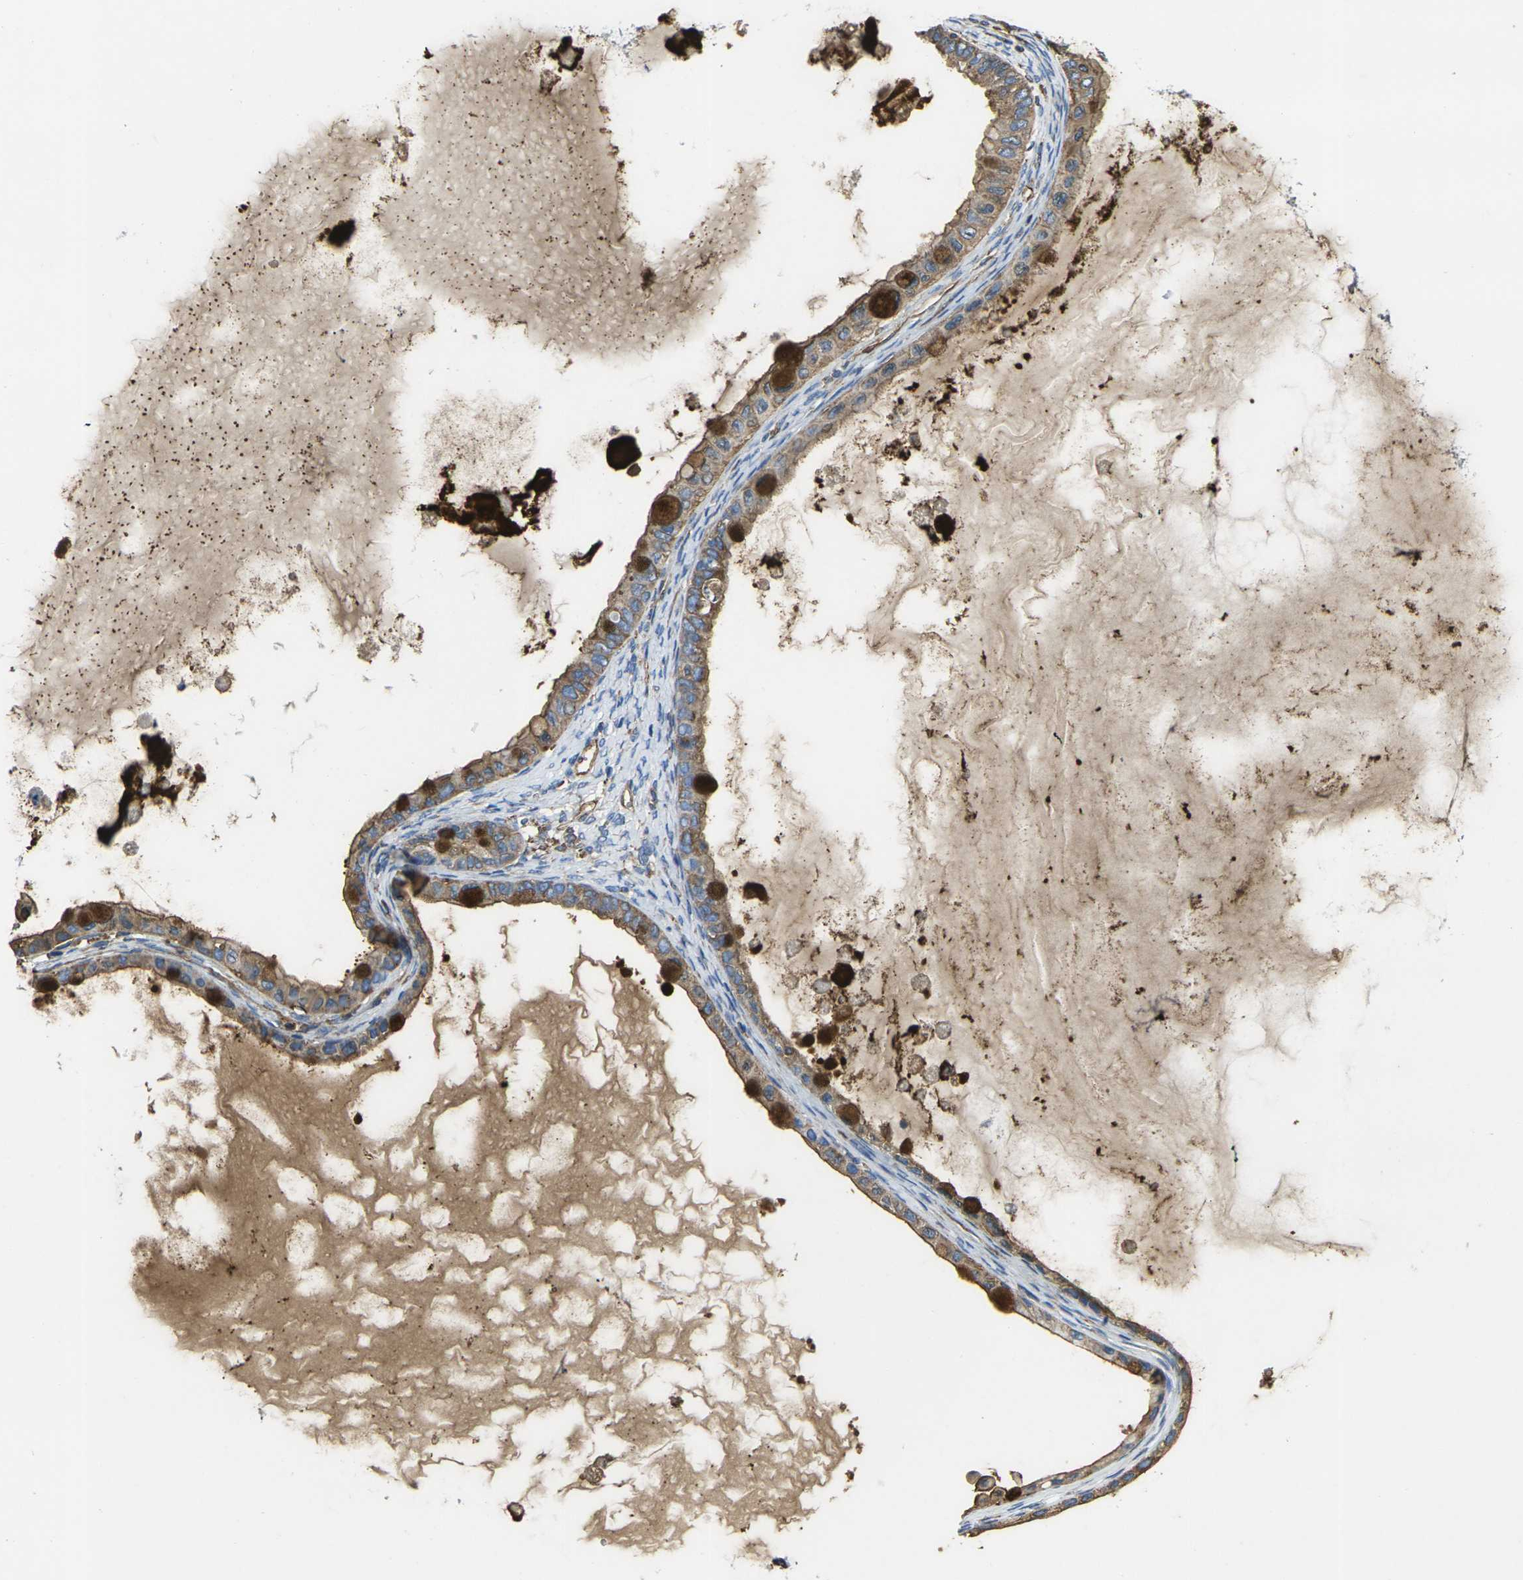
{"staining": {"intensity": "moderate", "quantity": ">75%", "location": "cytoplasmic/membranous"}, "tissue": "ovarian cancer", "cell_type": "Tumor cells", "image_type": "cancer", "snomed": [{"axis": "morphology", "description": "Cystadenocarcinoma, mucinous, NOS"}, {"axis": "topography", "description": "Ovary"}], "caption": "Immunohistochemical staining of ovarian cancer exhibits medium levels of moderate cytoplasmic/membranous protein expression in approximately >75% of tumor cells.", "gene": "FAM110D", "patient": {"sex": "female", "age": 80}}